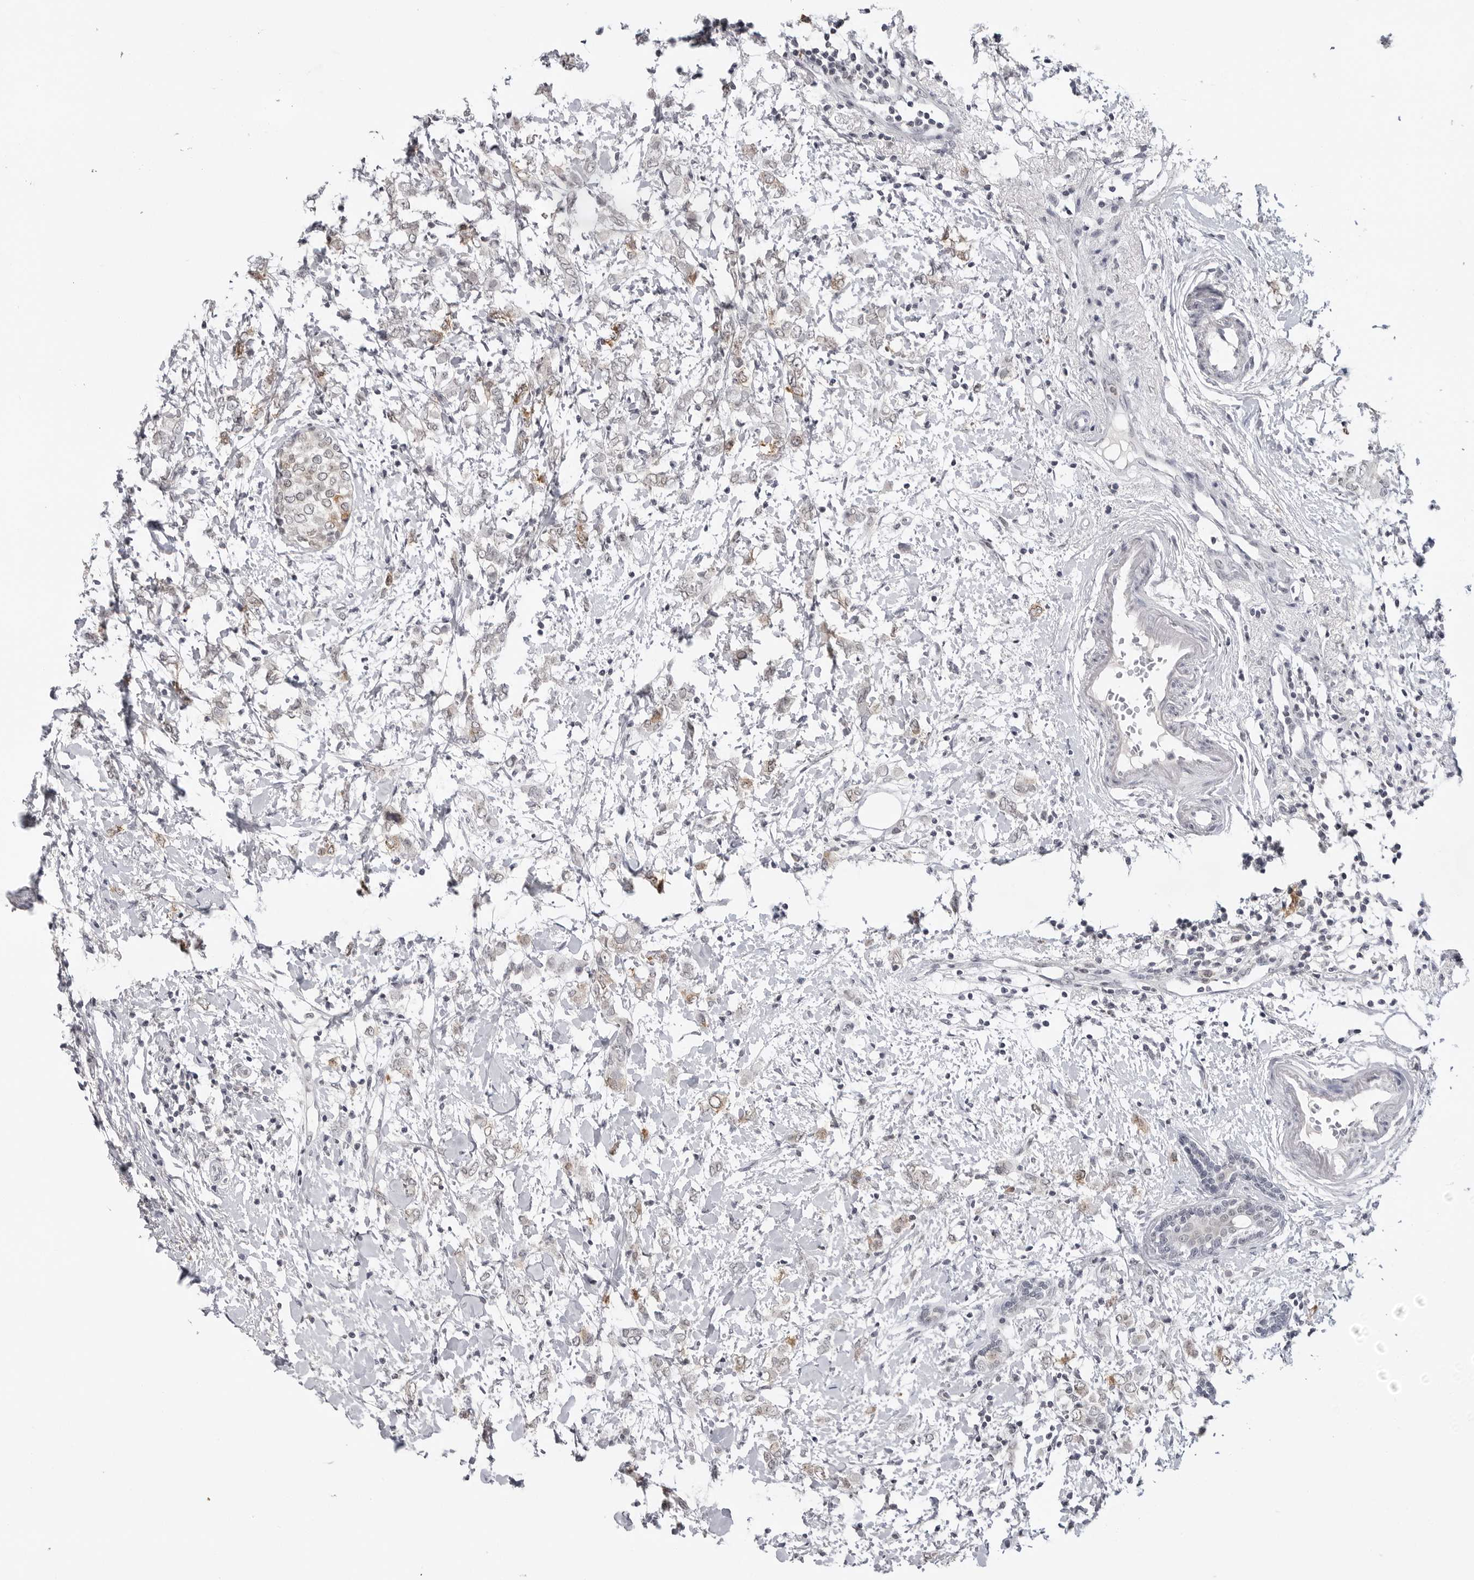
{"staining": {"intensity": "weak", "quantity": "25%-75%", "location": "cytoplasmic/membranous"}, "tissue": "breast cancer", "cell_type": "Tumor cells", "image_type": "cancer", "snomed": [{"axis": "morphology", "description": "Normal tissue, NOS"}, {"axis": "morphology", "description": "Lobular carcinoma"}, {"axis": "topography", "description": "Breast"}], "caption": "Breast cancer (lobular carcinoma) stained with immunohistochemistry (IHC) reveals weak cytoplasmic/membranous staining in about 25%-75% of tumor cells.", "gene": "RRM1", "patient": {"sex": "female", "age": 47}}